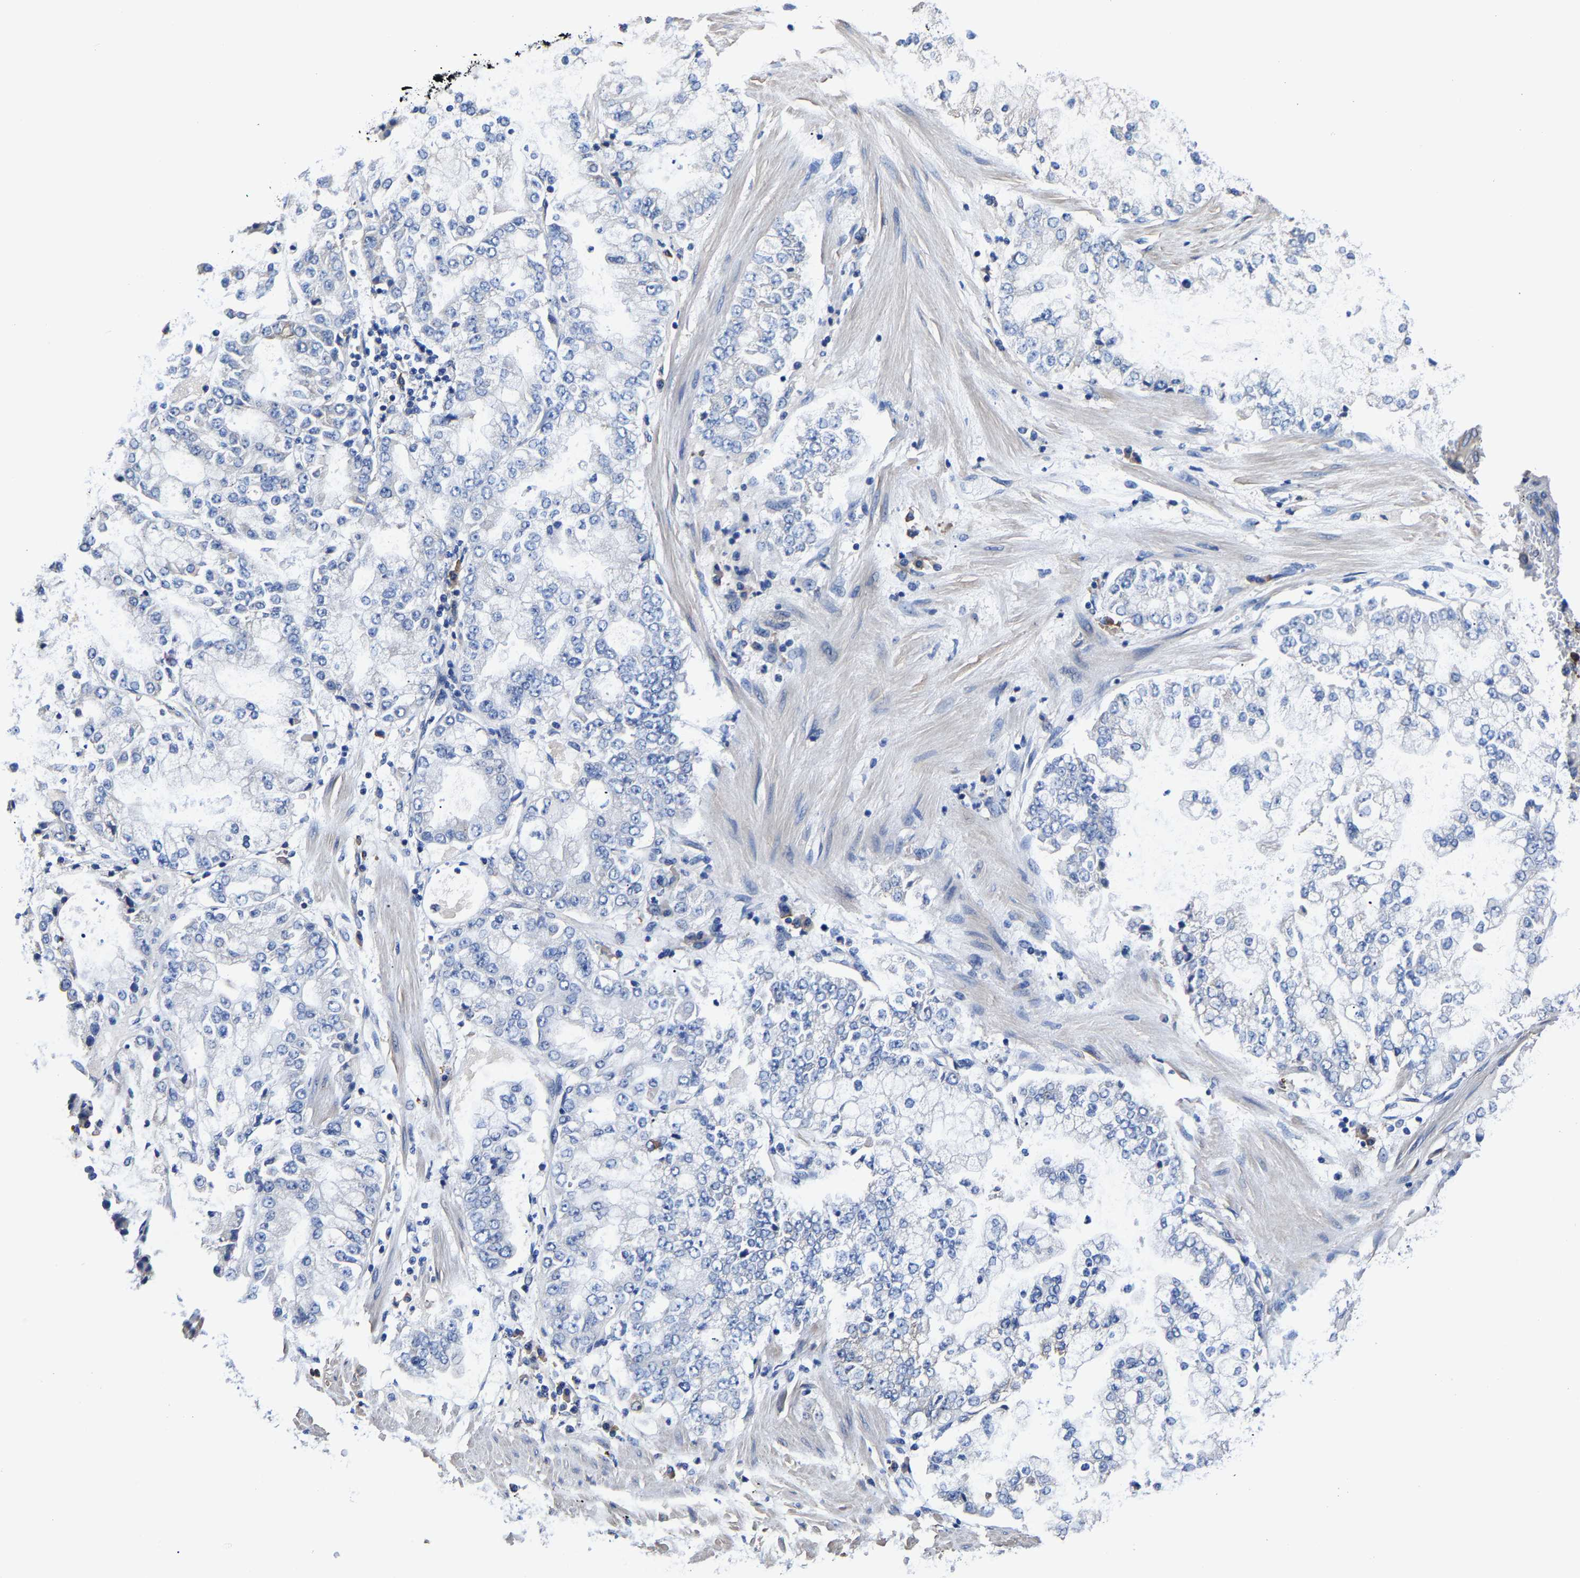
{"staining": {"intensity": "negative", "quantity": "none", "location": "none"}, "tissue": "stomach cancer", "cell_type": "Tumor cells", "image_type": "cancer", "snomed": [{"axis": "morphology", "description": "Adenocarcinoma, NOS"}, {"axis": "topography", "description": "Stomach"}], "caption": "Stomach adenocarcinoma was stained to show a protein in brown. There is no significant positivity in tumor cells.", "gene": "SRPK2", "patient": {"sex": "male", "age": 76}}